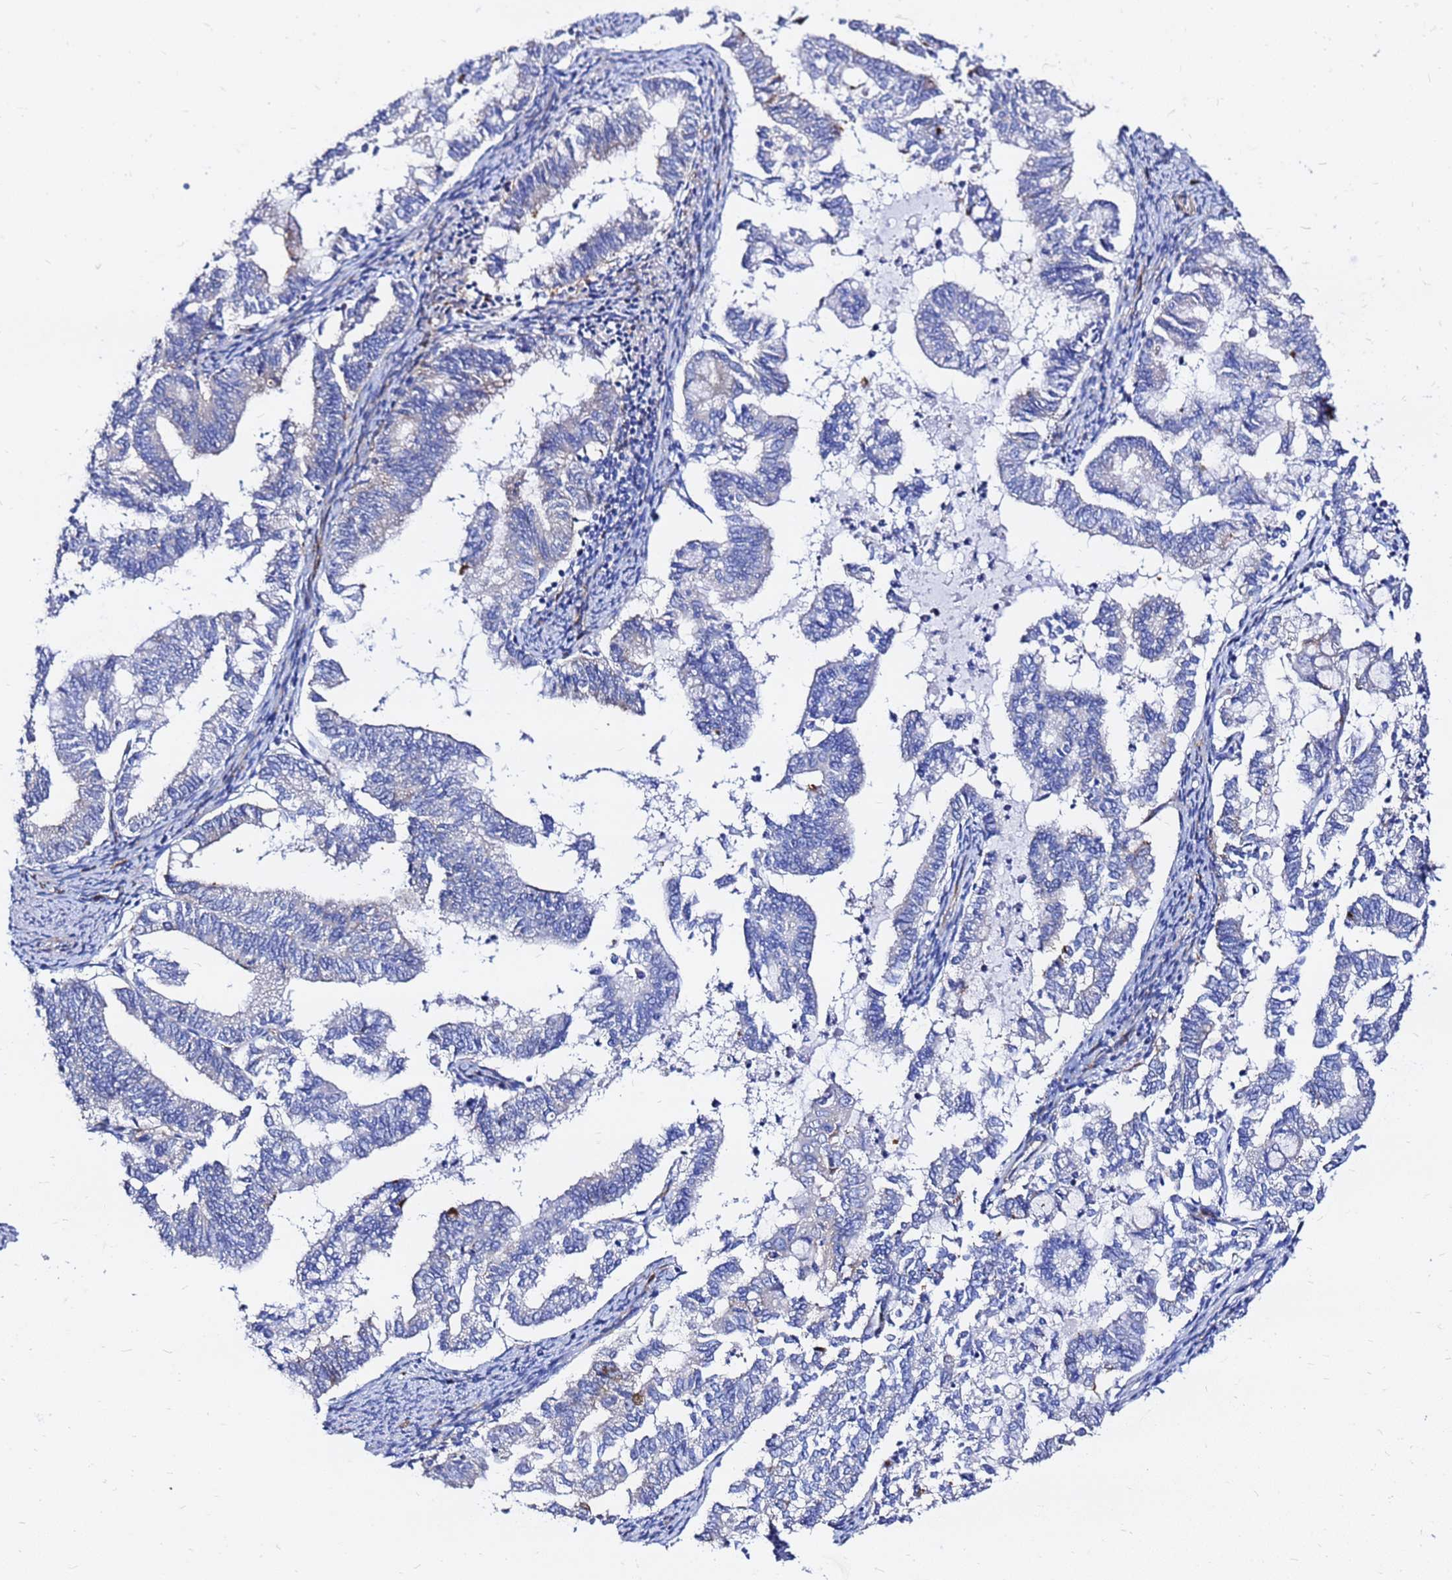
{"staining": {"intensity": "negative", "quantity": "none", "location": "none"}, "tissue": "endometrial cancer", "cell_type": "Tumor cells", "image_type": "cancer", "snomed": [{"axis": "morphology", "description": "Adenocarcinoma, NOS"}, {"axis": "topography", "description": "Endometrium"}], "caption": "Adenocarcinoma (endometrial) was stained to show a protein in brown. There is no significant expression in tumor cells.", "gene": "TUBA8", "patient": {"sex": "female", "age": 79}}